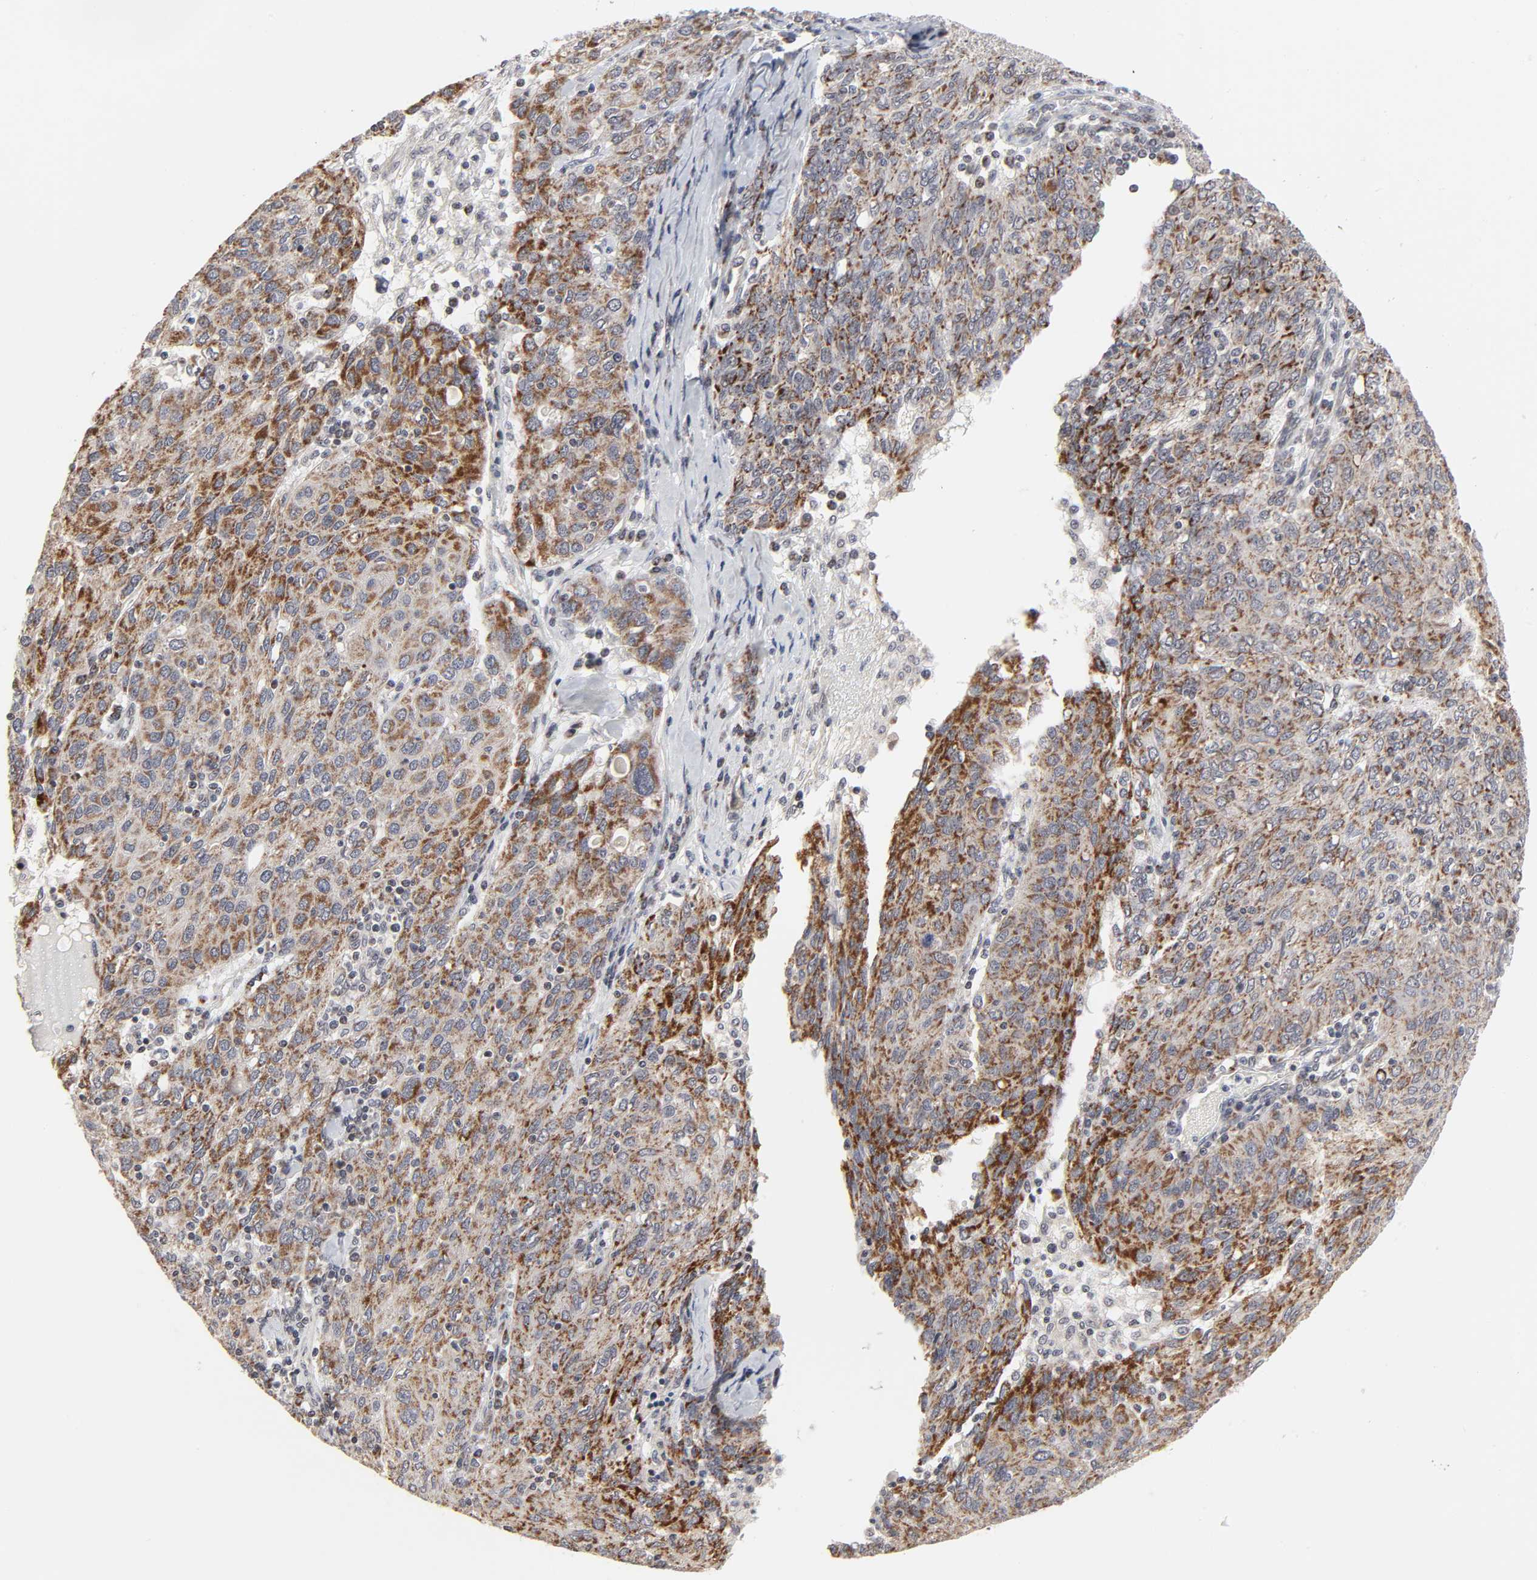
{"staining": {"intensity": "moderate", "quantity": ">75%", "location": "cytoplasmic/membranous"}, "tissue": "ovarian cancer", "cell_type": "Tumor cells", "image_type": "cancer", "snomed": [{"axis": "morphology", "description": "Carcinoma, endometroid"}, {"axis": "topography", "description": "Ovary"}], "caption": "Brown immunohistochemical staining in ovarian cancer shows moderate cytoplasmic/membranous staining in approximately >75% of tumor cells. (DAB IHC, brown staining for protein, blue staining for nuclei).", "gene": "AUH", "patient": {"sex": "female", "age": 50}}